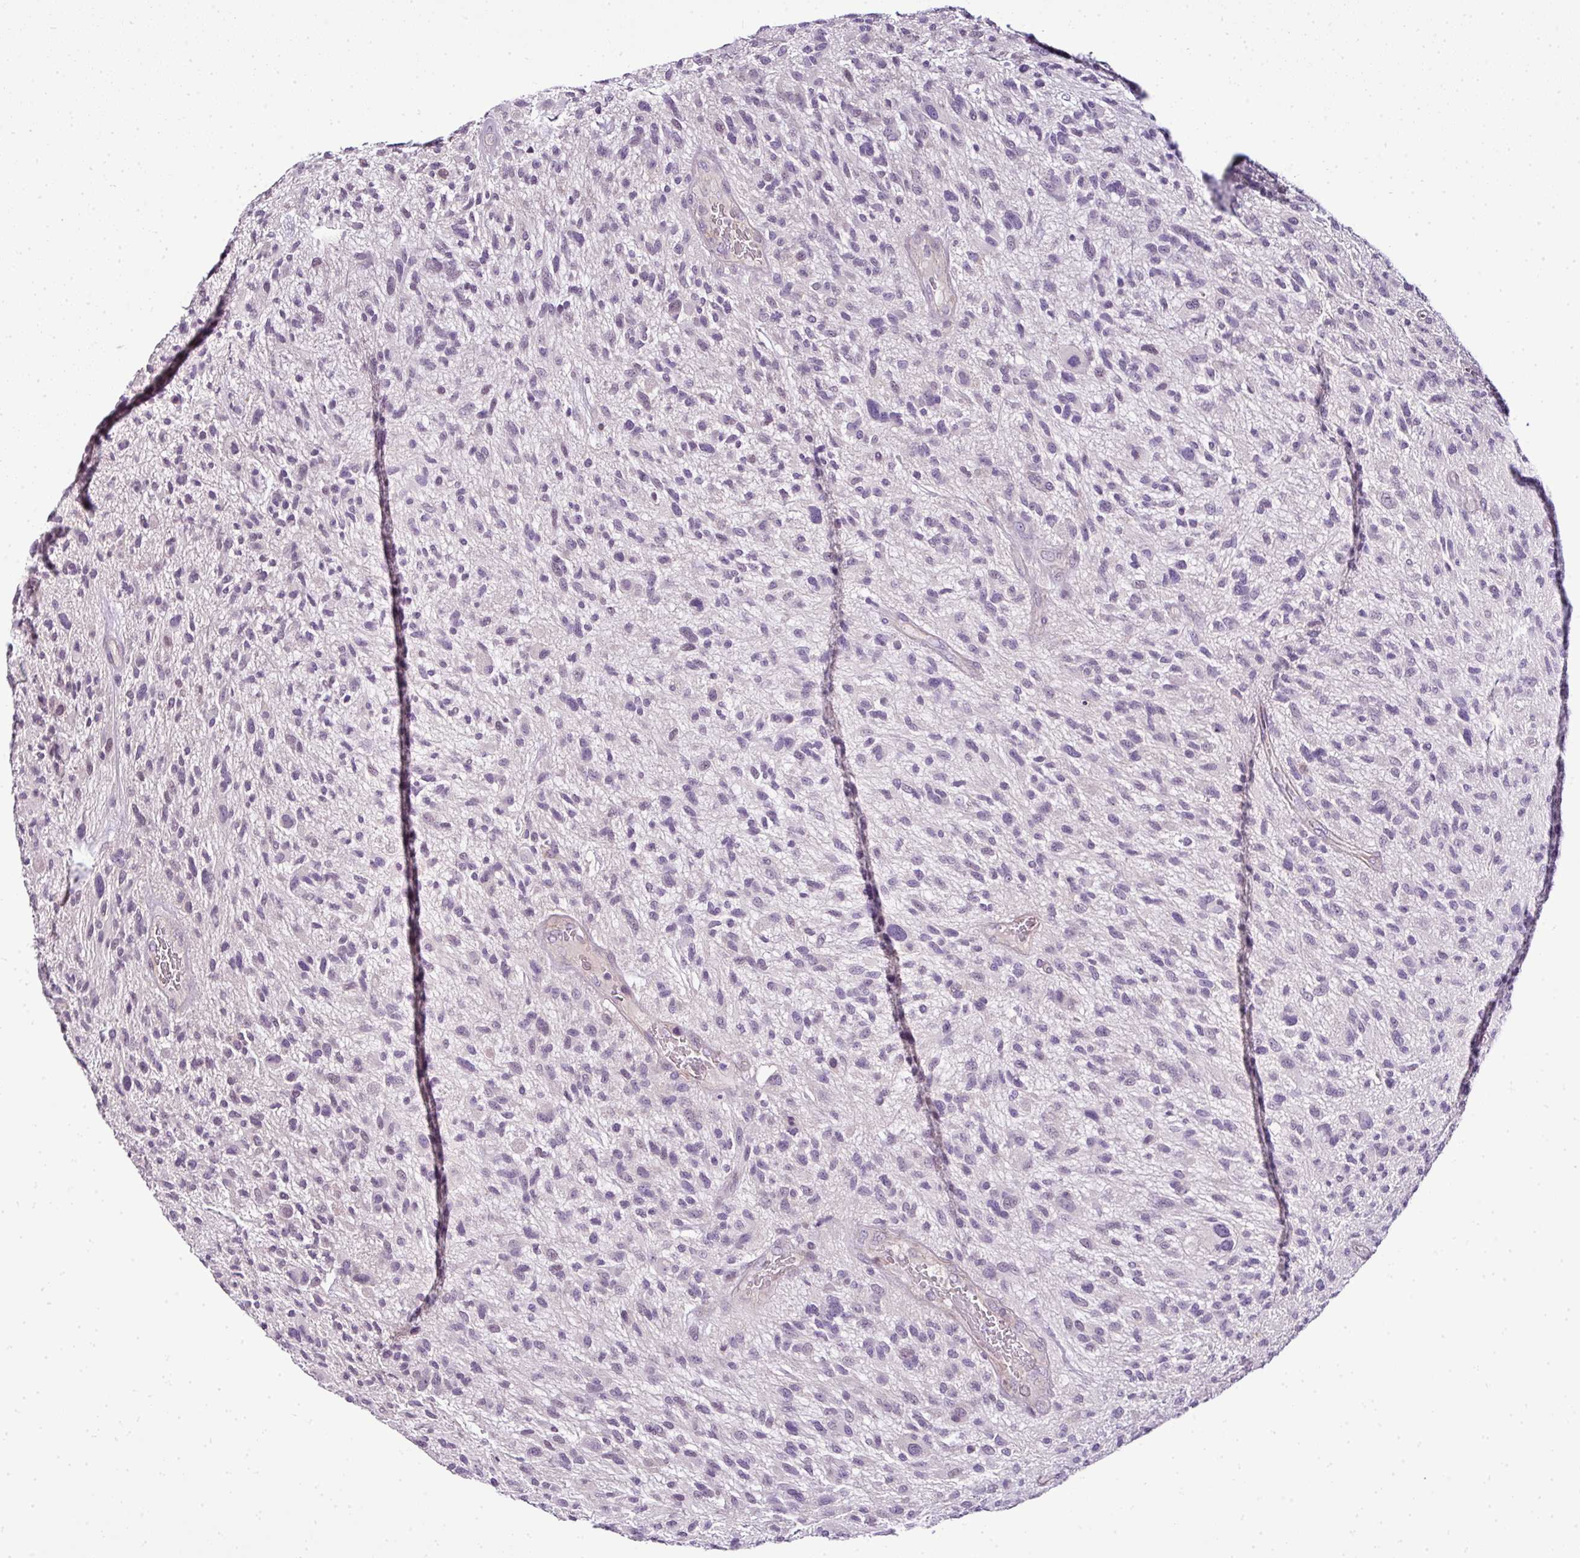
{"staining": {"intensity": "negative", "quantity": "none", "location": "none"}, "tissue": "glioma", "cell_type": "Tumor cells", "image_type": "cancer", "snomed": [{"axis": "morphology", "description": "Glioma, malignant, High grade"}, {"axis": "topography", "description": "Brain"}], "caption": "Image shows no significant protein staining in tumor cells of glioma.", "gene": "TEX30", "patient": {"sex": "male", "age": 47}}